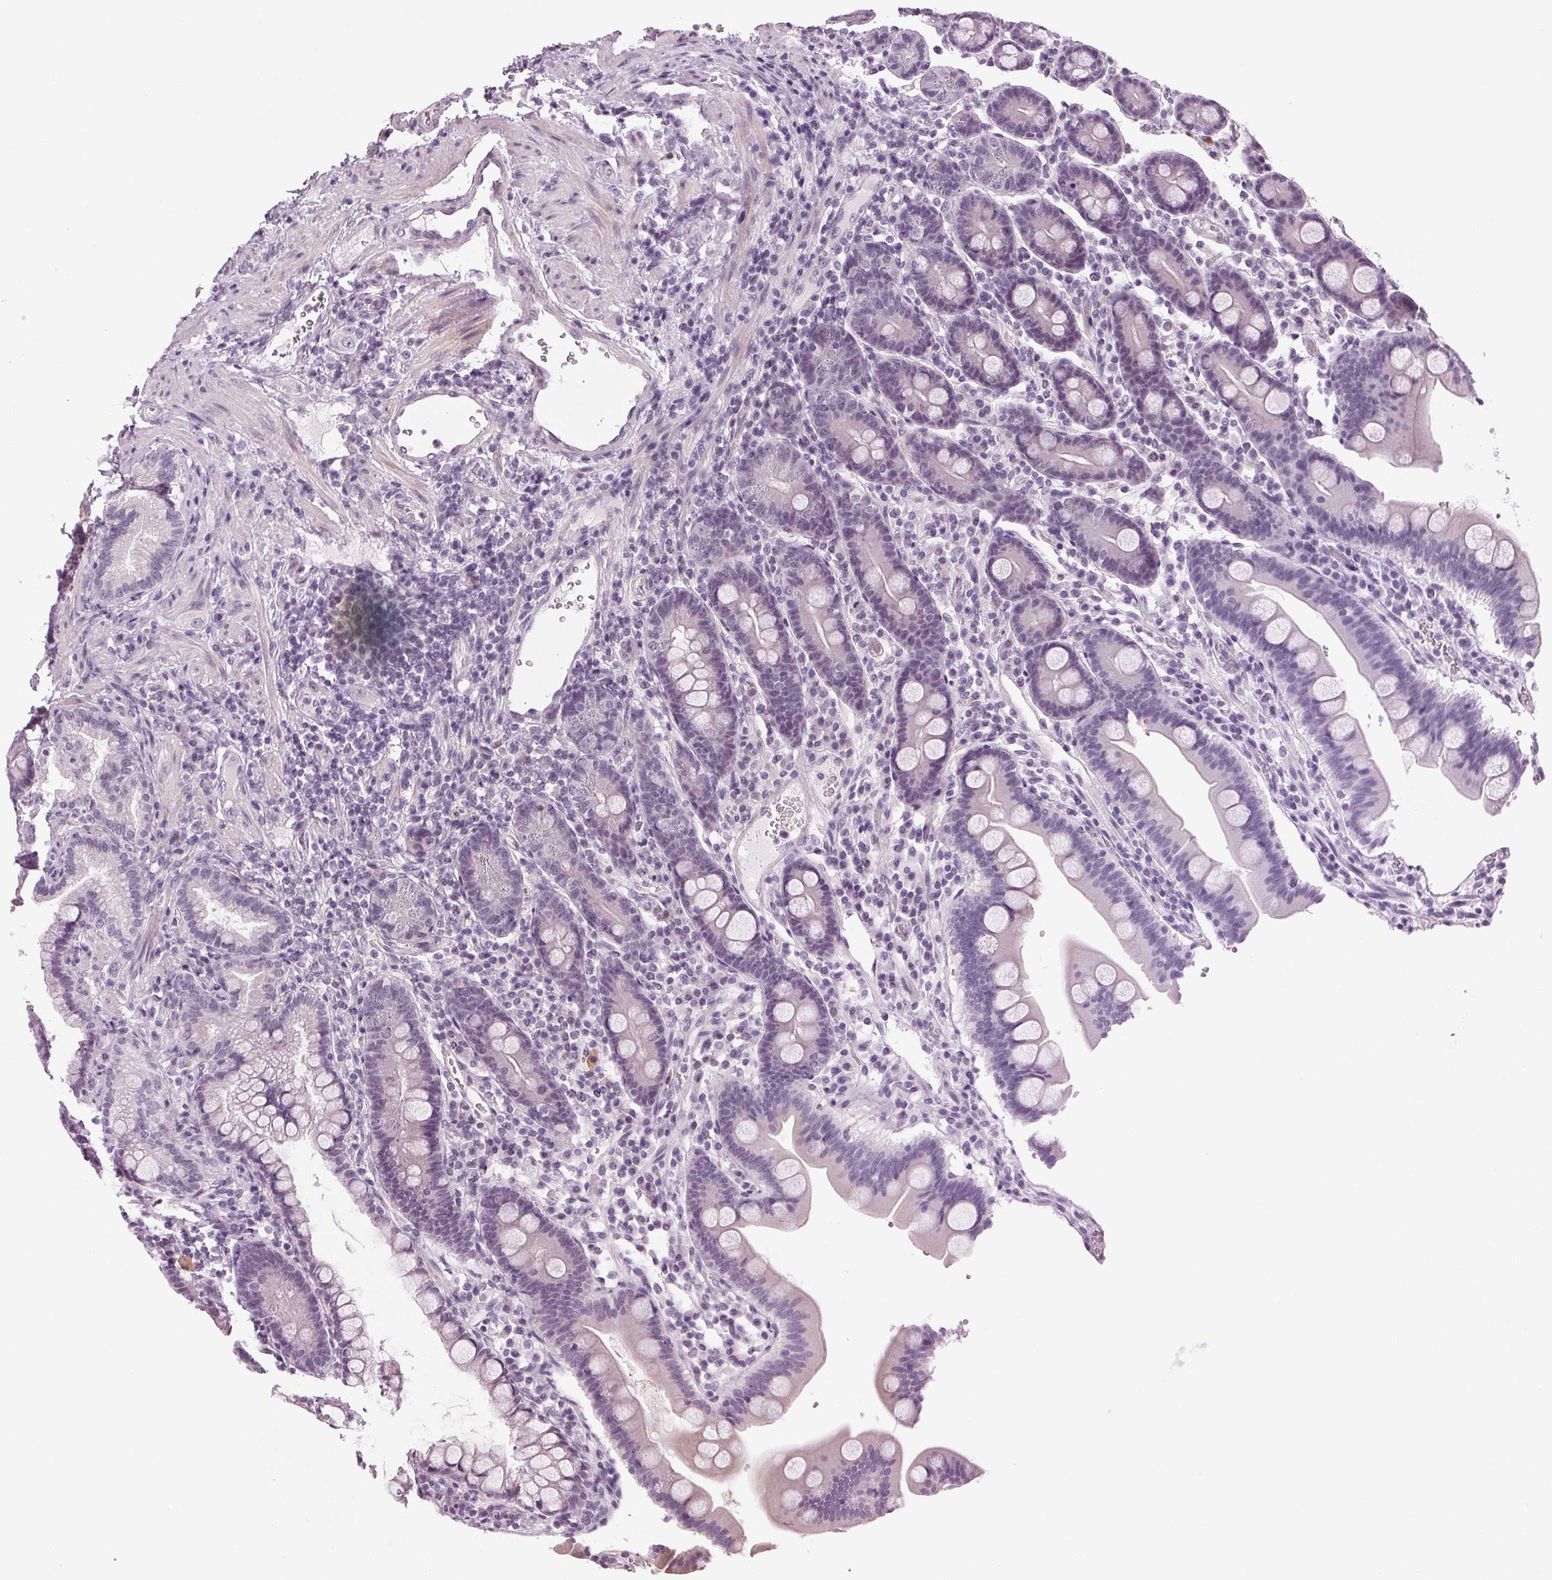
{"staining": {"intensity": "negative", "quantity": "none", "location": "none"}, "tissue": "duodenum", "cell_type": "Glandular cells", "image_type": "normal", "snomed": [{"axis": "morphology", "description": "Normal tissue, NOS"}, {"axis": "topography", "description": "Pancreas"}, {"axis": "topography", "description": "Duodenum"}], "caption": "This is an immunohistochemistry photomicrograph of normal human duodenum. There is no expression in glandular cells.", "gene": "DNAH12", "patient": {"sex": "male", "age": 59}}